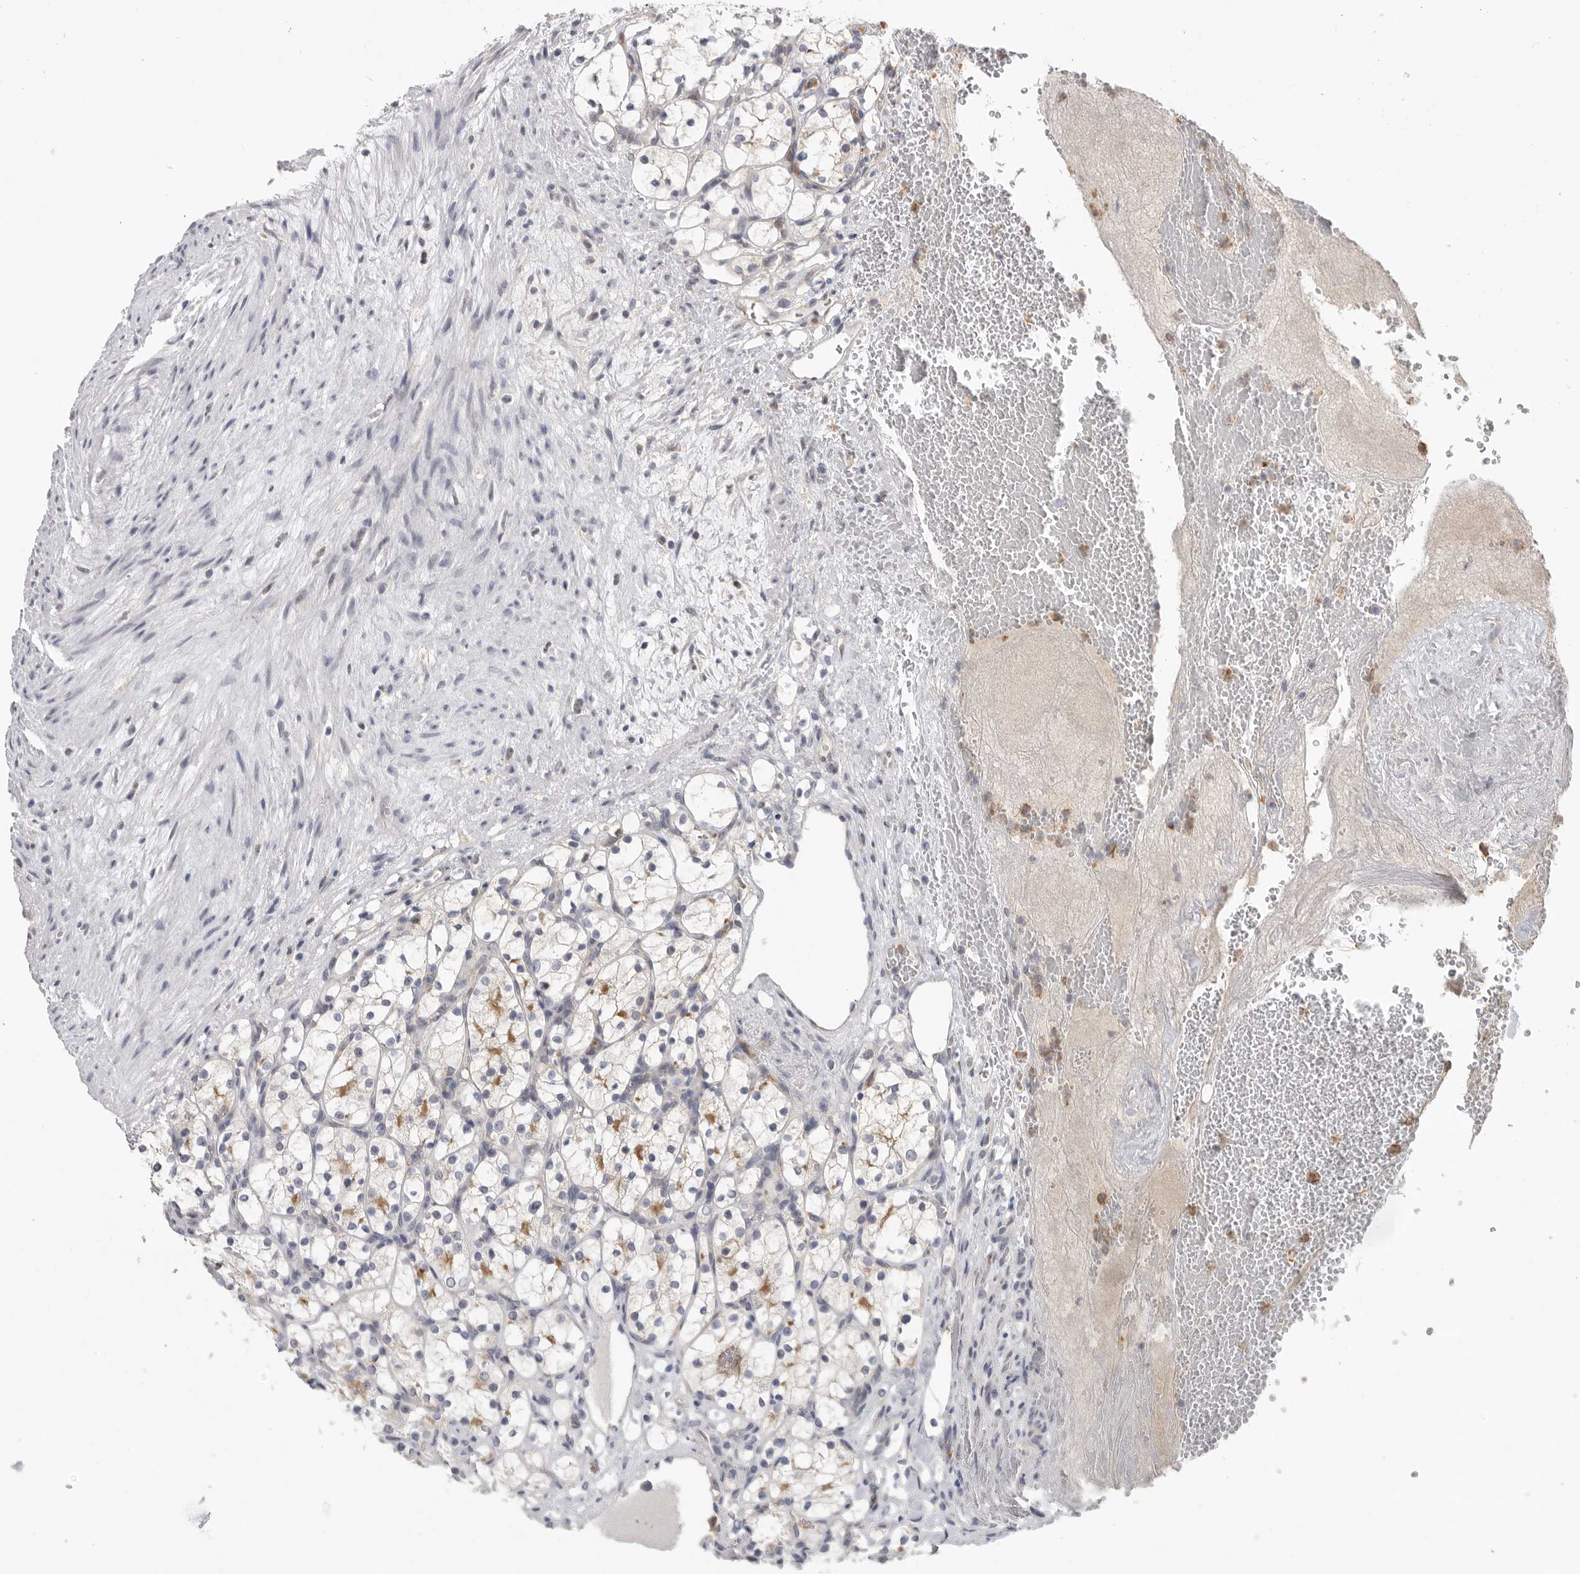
{"staining": {"intensity": "moderate", "quantity": "25%-75%", "location": "cytoplasmic/membranous"}, "tissue": "renal cancer", "cell_type": "Tumor cells", "image_type": "cancer", "snomed": [{"axis": "morphology", "description": "Adenocarcinoma, NOS"}, {"axis": "topography", "description": "Kidney"}], "caption": "Immunohistochemistry (IHC) image of neoplastic tissue: human renal adenocarcinoma stained using immunohistochemistry (IHC) demonstrates medium levels of moderate protein expression localized specifically in the cytoplasmic/membranous of tumor cells, appearing as a cytoplasmic/membranous brown color.", "gene": "KLK5", "patient": {"sex": "female", "age": 69}}